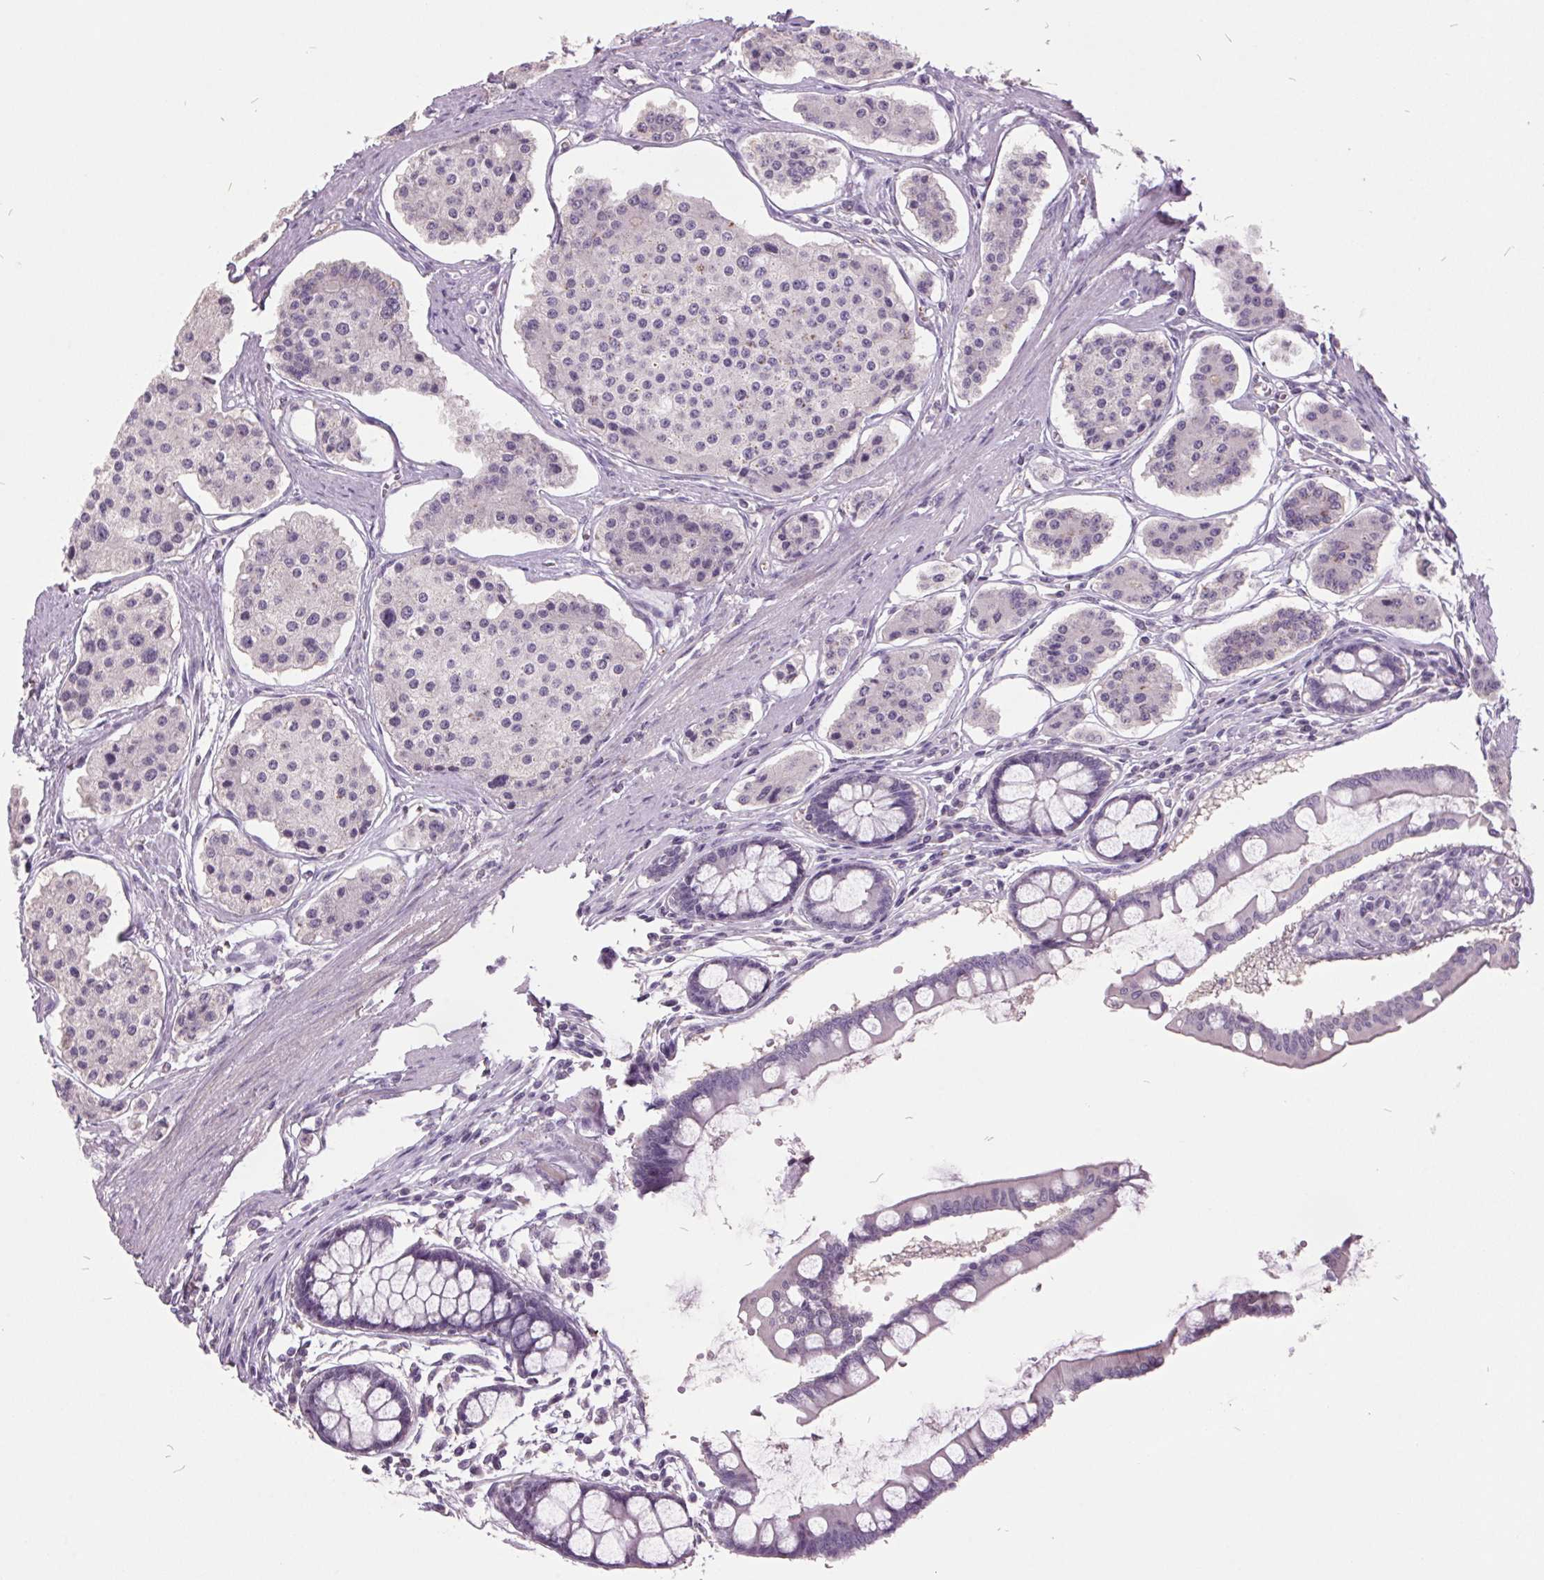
{"staining": {"intensity": "negative", "quantity": "none", "location": "none"}, "tissue": "carcinoid", "cell_type": "Tumor cells", "image_type": "cancer", "snomed": [{"axis": "morphology", "description": "Carcinoid, malignant, NOS"}, {"axis": "topography", "description": "Small intestine"}], "caption": "Immunohistochemistry (IHC) photomicrograph of neoplastic tissue: carcinoid stained with DAB (3,3'-diaminobenzidine) displays no significant protein expression in tumor cells.", "gene": "C2orf16", "patient": {"sex": "female", "age": 65}}